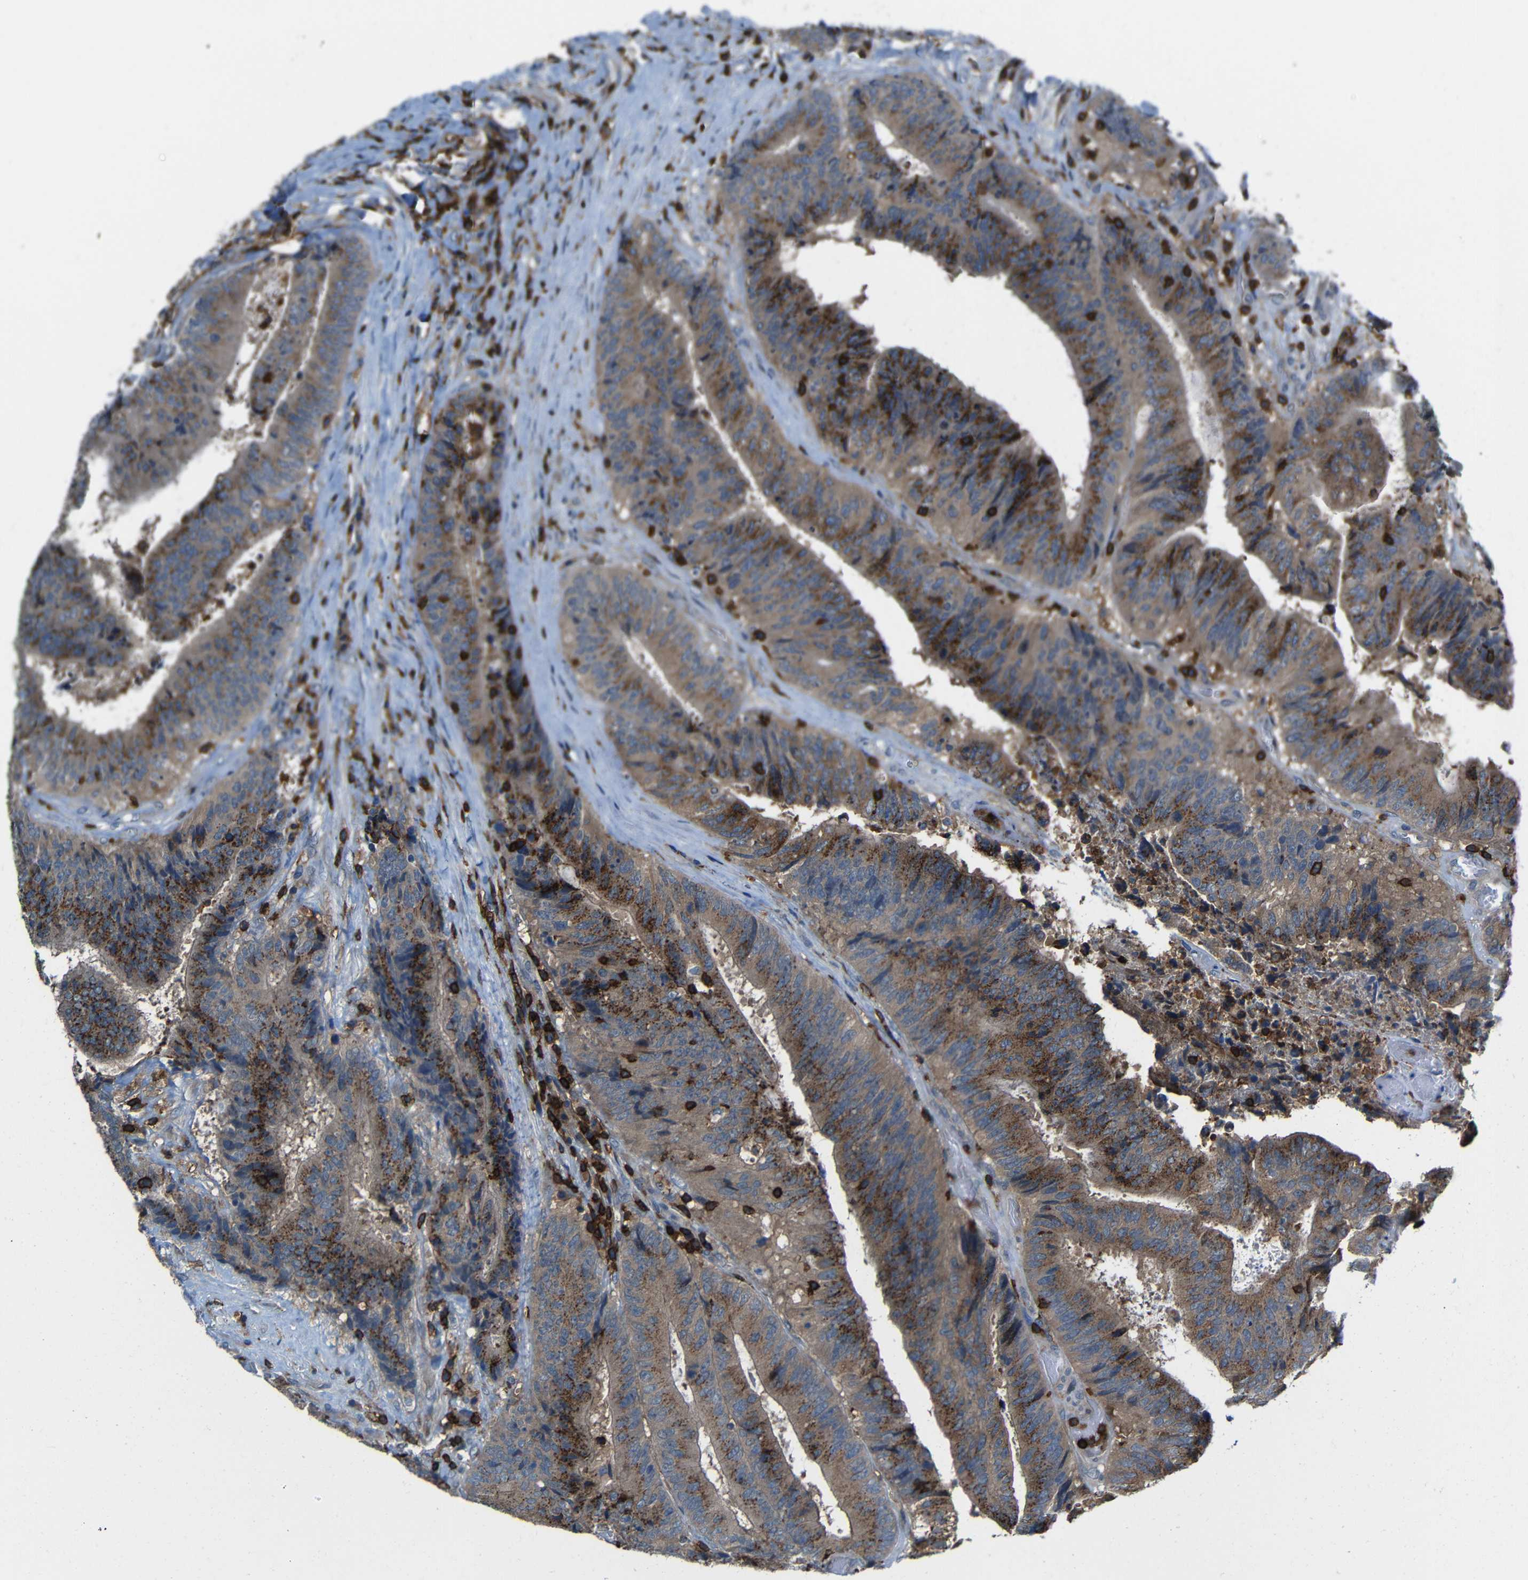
{"staining": {"intensity": "moderate", "quantity": ">75%", "location": "cytoplasmic/membranous"}, "tissue": "colorectal cancer", "cell_type": "Tumor cells", "image_type": "cancer", "snomed": [{"axis": "morphology", "description": "Adenocarcinoma, NOS"}, {"axis": "topography", "description": "Rectum"}], "caption": "A histopathology image of human colorectal cancer (adenocarcinoma) stained for a protein exhibits moderate cytoplasmic/membranous brown staining in tumor cells.", "gene": "P2RY12", "patient": {"sex": "male", "age": 72}}